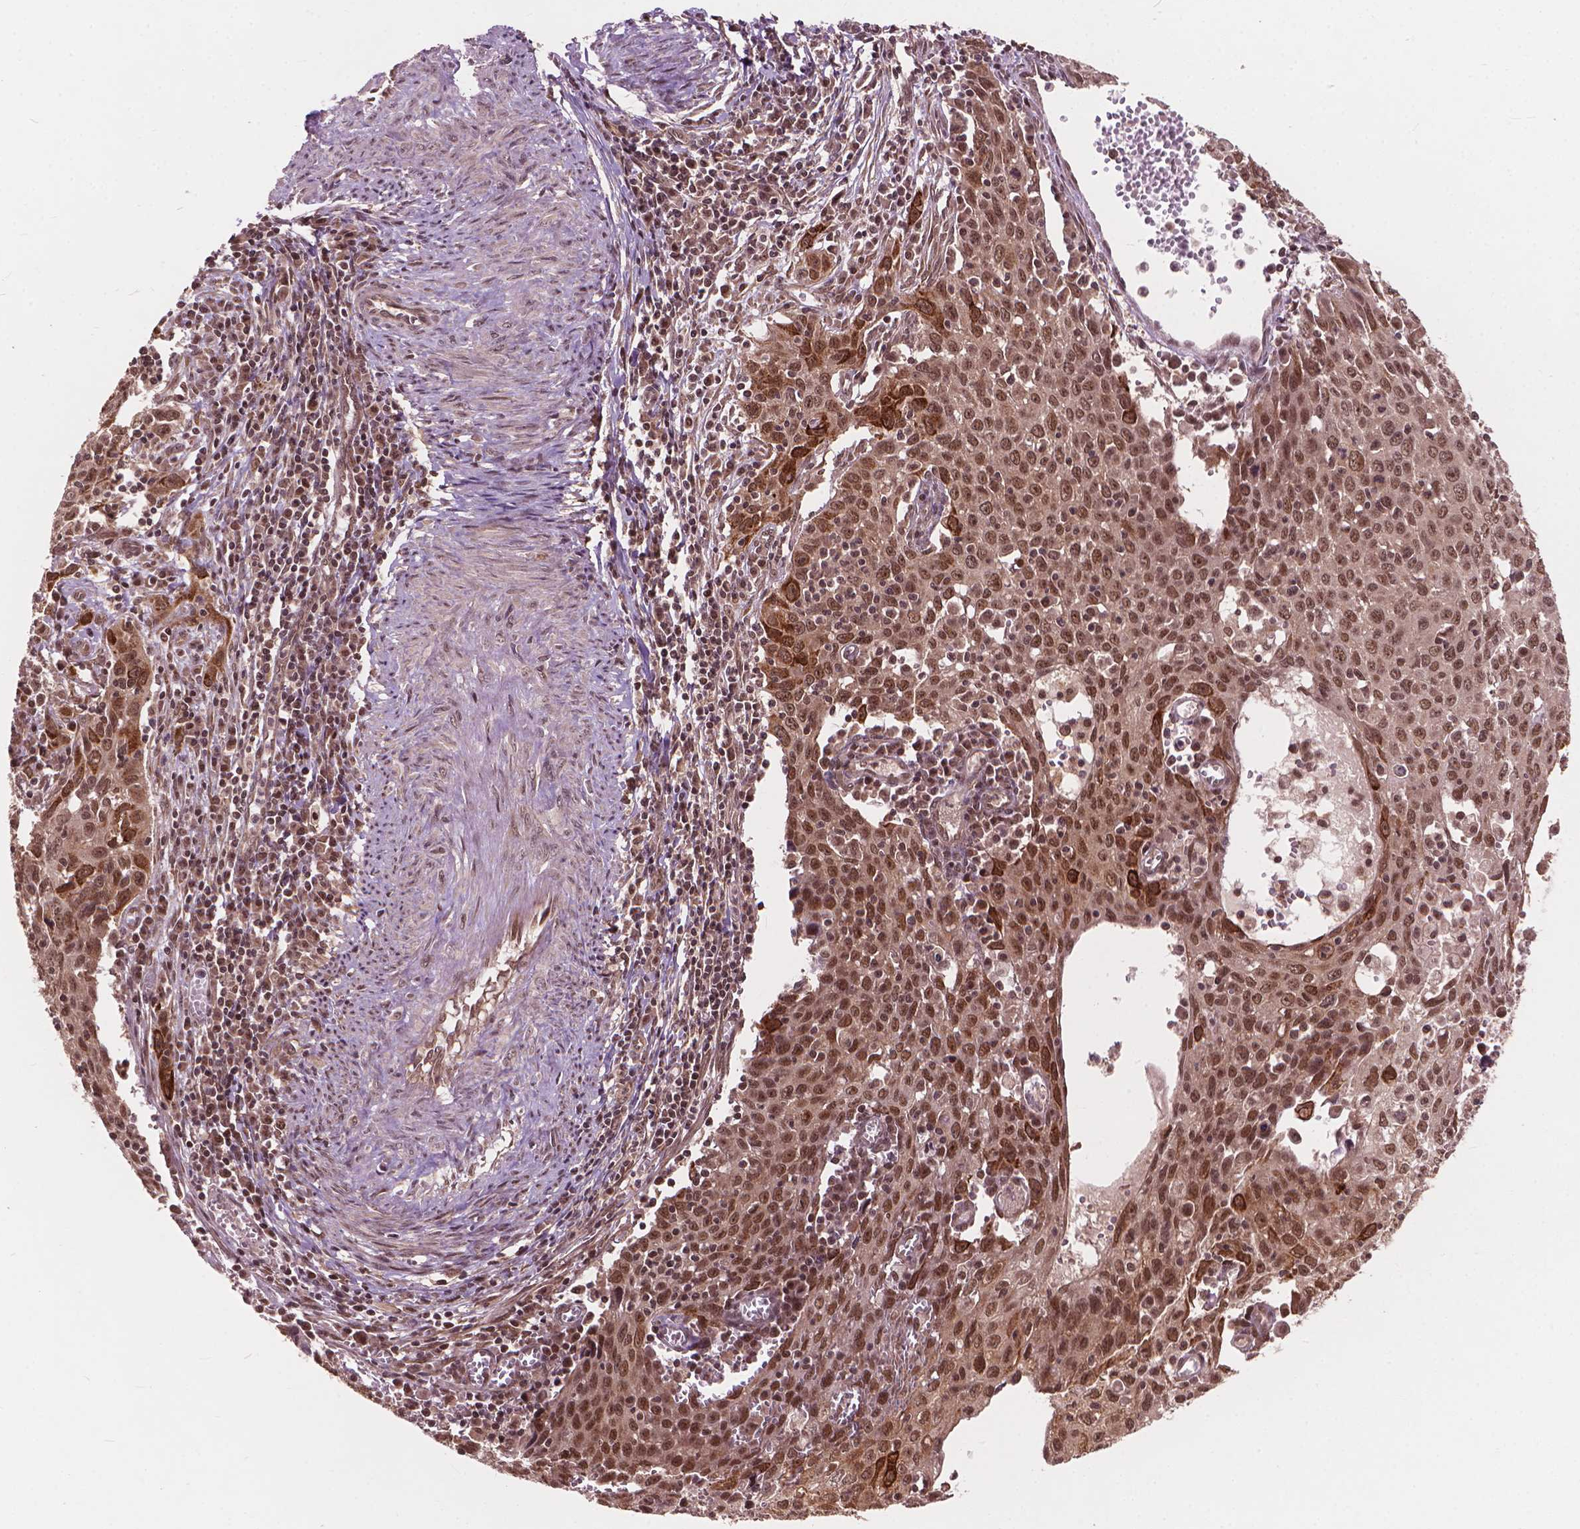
{"staining": {"intensity": "moderate", "quantity": ">75%", "location": "nuclear"}, "tissue": "cervical cancer", "cell_type": "Tumor cells", "image_type": "cancer", "snomed": [{"axis": "morphology", "description": "Squamous cell carcinoma, NOS"}, {"axis": "topography", "description": "Cervix"}], "caption": "Protein expression analysis of cervical cancer shows moderate nuclear staining in about >75% of tumor cells. (brown staining indicates protein expression, while blue staining denotes nuclei).", "gene": "SSU72", "patient": {"sex": "female", "age": 38}}